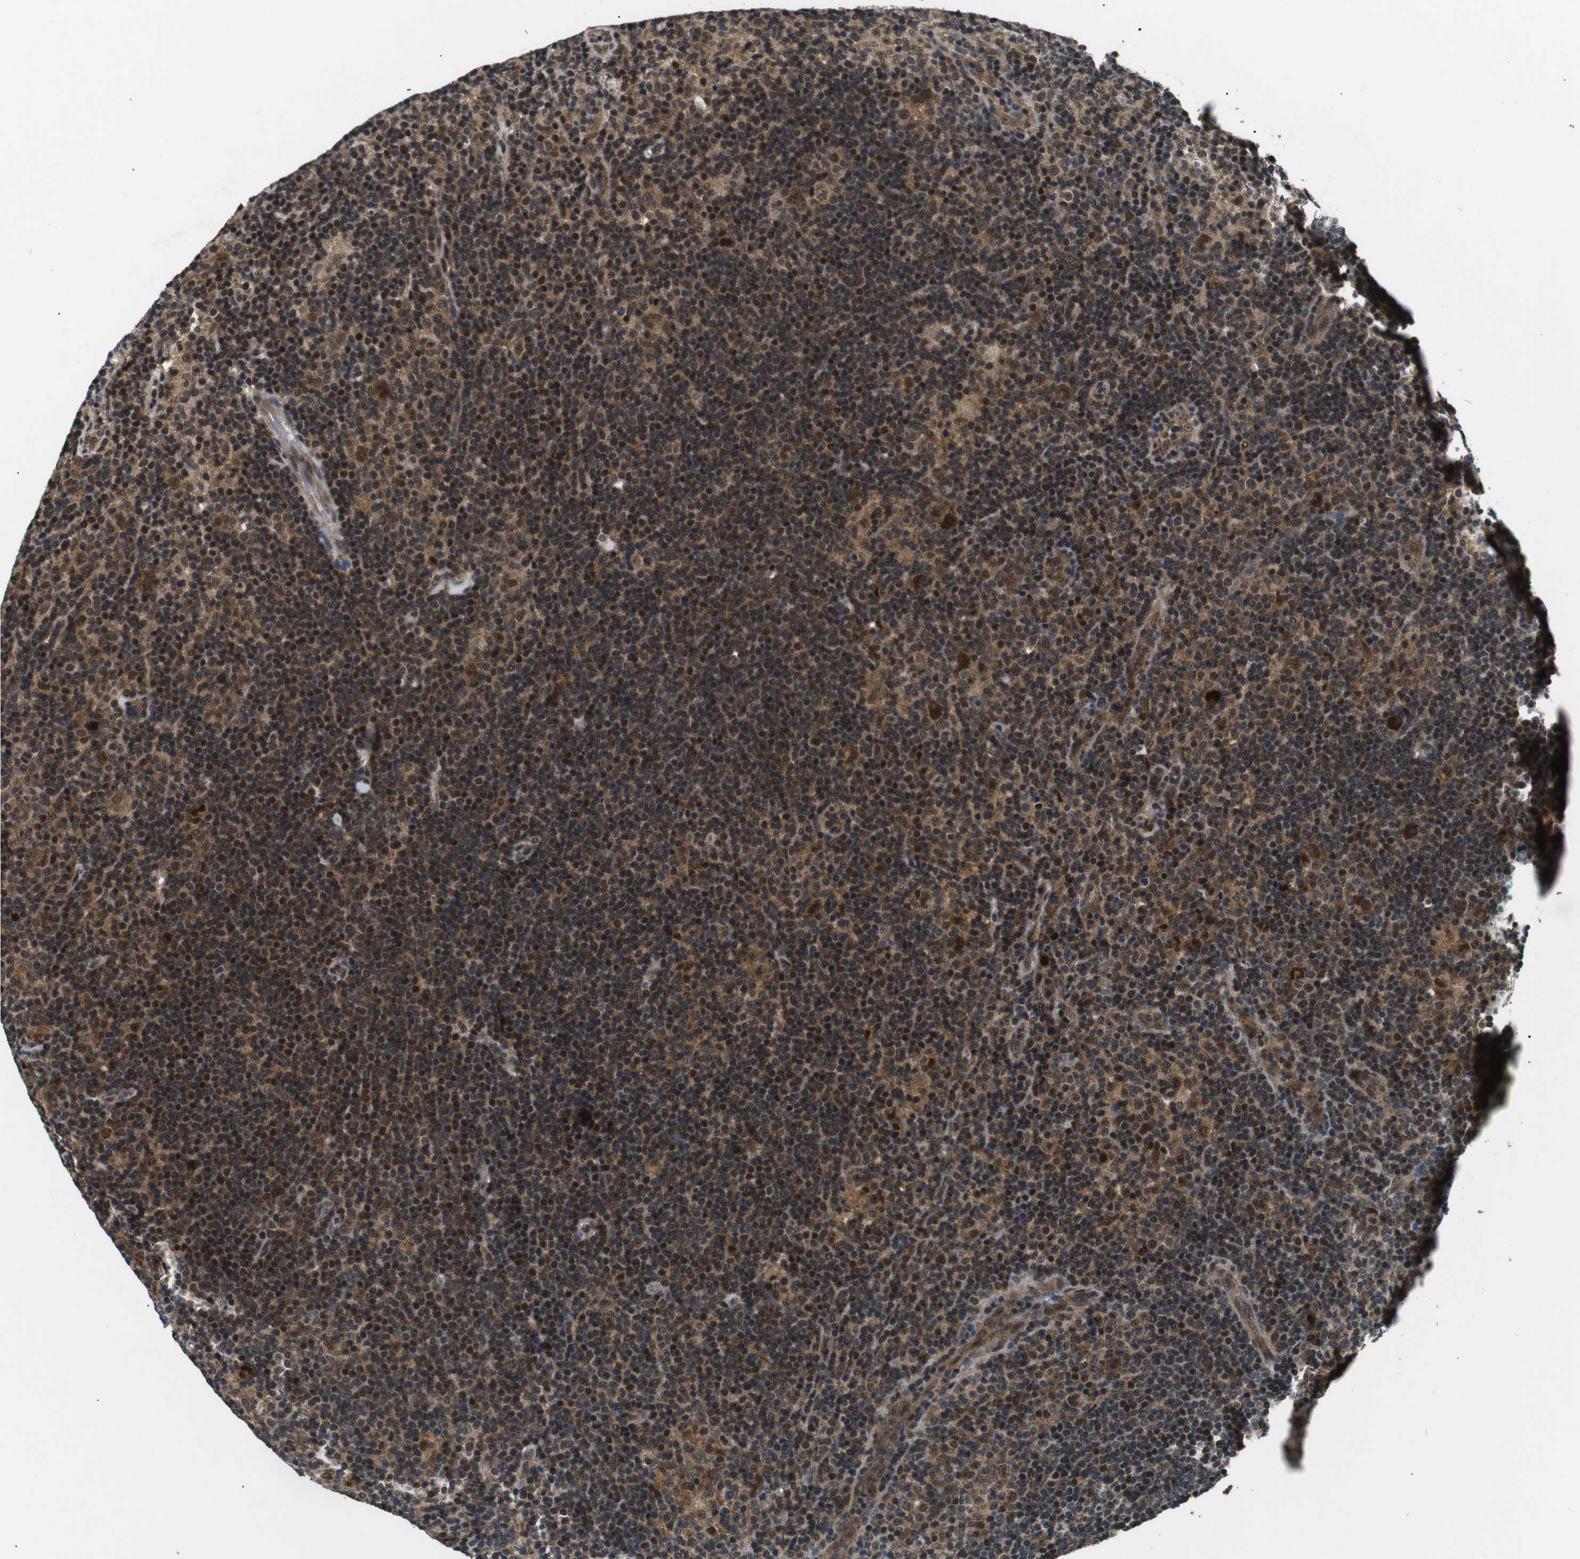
{"staining": {"intensity": "strong", "quantity": ">75%", "location": "nuclear"}, "tissue": "lymphoma", "cell_type": "Tumor cells", "image_type": "cancer", "snomed": [{"axis": "morphology", "description": "Hodgkin's disease, NOS"}, {"axis": "topography", "description": "Lymph node"}], "caption": "Strong nuclear expression for a protein is seen in about >75% of tumor cells of Hodgkin's disease using immunohistochemistry.", "gene": "SKP1", "patient": {"sex": "female", "age": 57}}